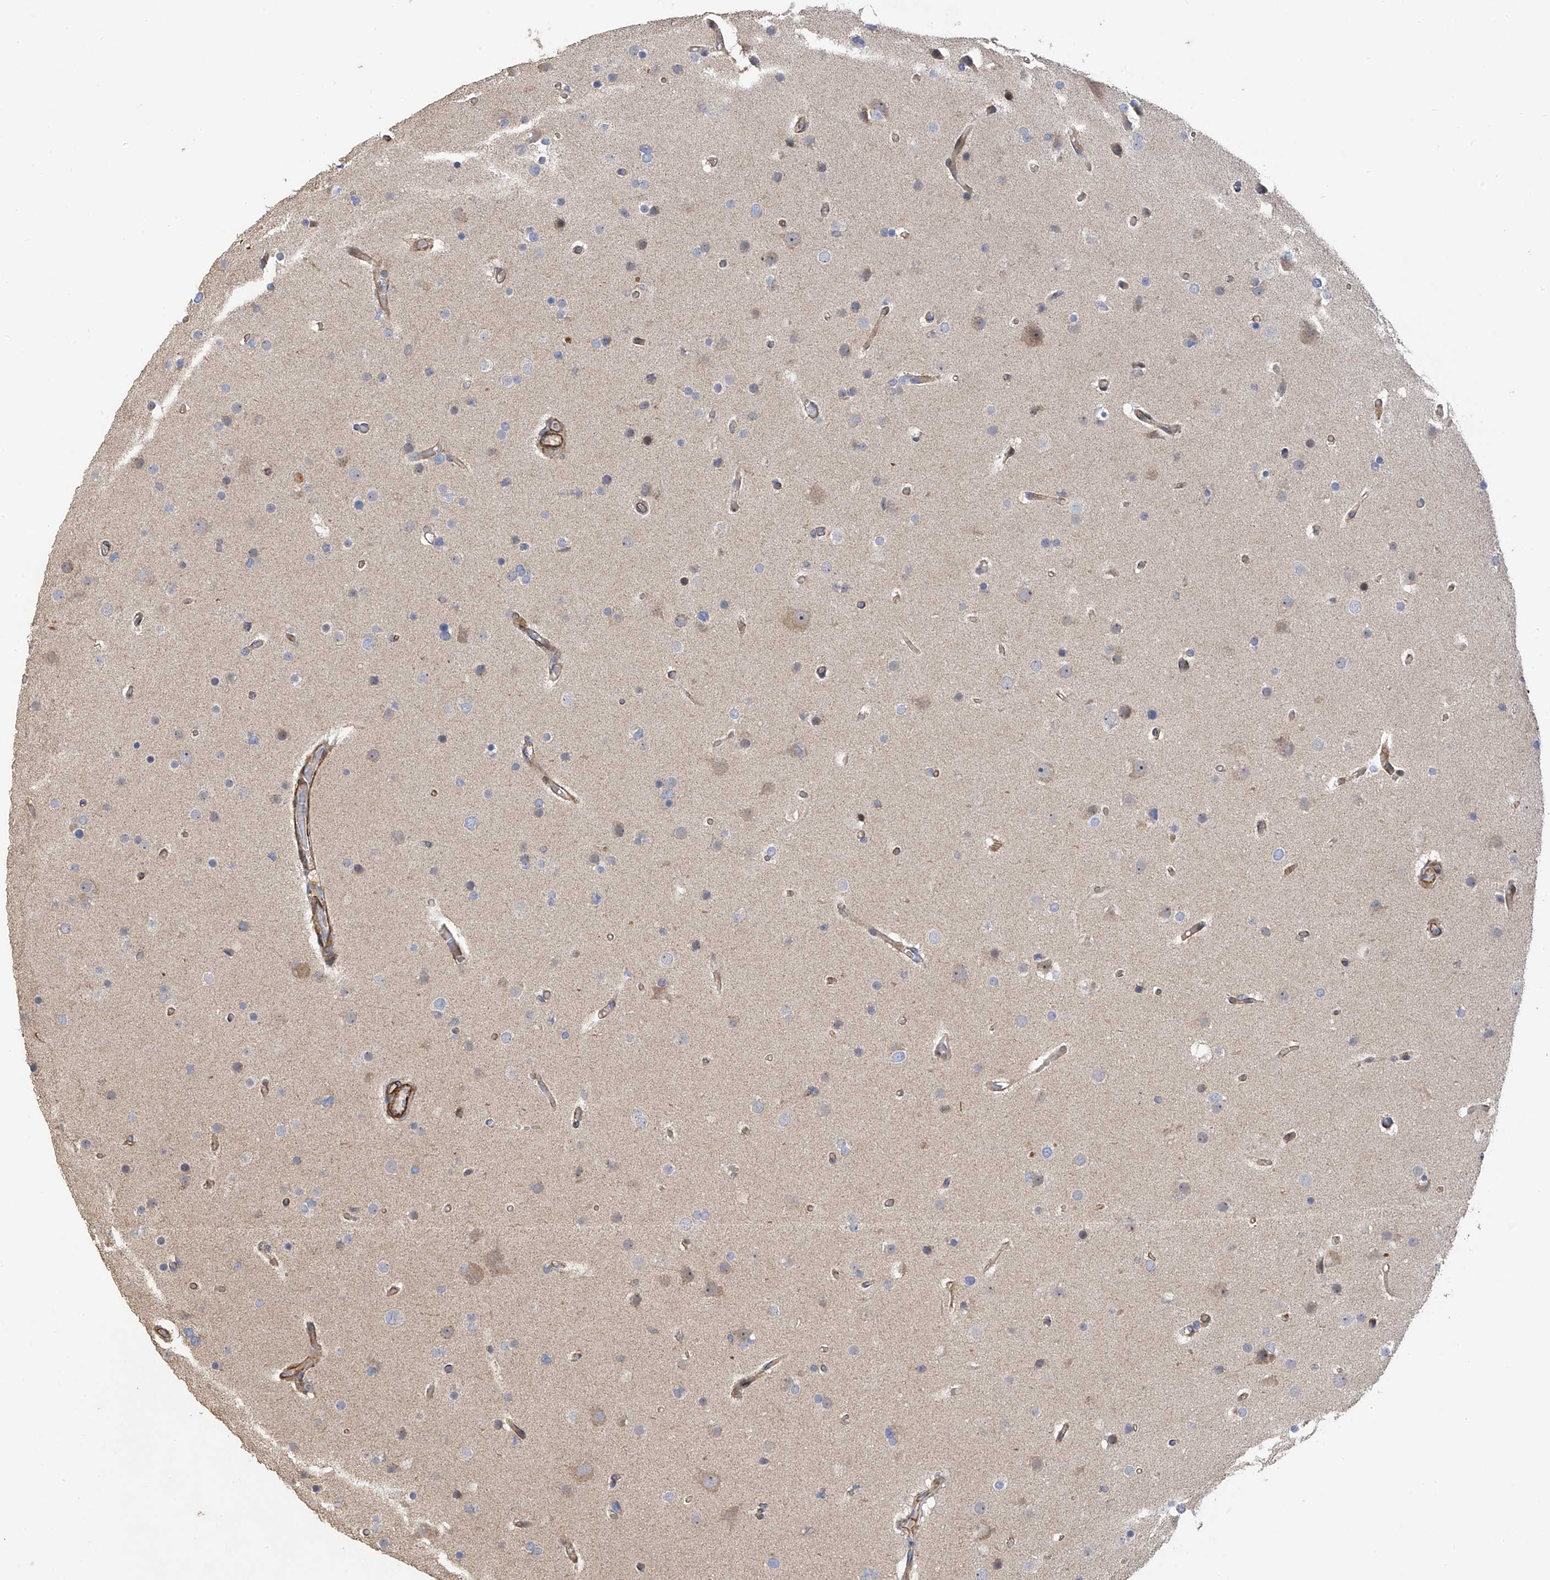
{"staining": {"intensity": "negative", "quantity": "none", "location": "none"}, "tissue": "glioma", "cell_type": "Tumor cells", "image_type": "cancer", "snomed": [{"axis": "morphology", "description": "Glioma, malignant, High grade"}, {"axis": "topography", "description": "Cerebral cortex"}], "caption": "Protein analysis of glioma displays no significant expression in tumor cells.", "gene": "SLC43A3", "patient": {"sex": "female", "age": 36}}